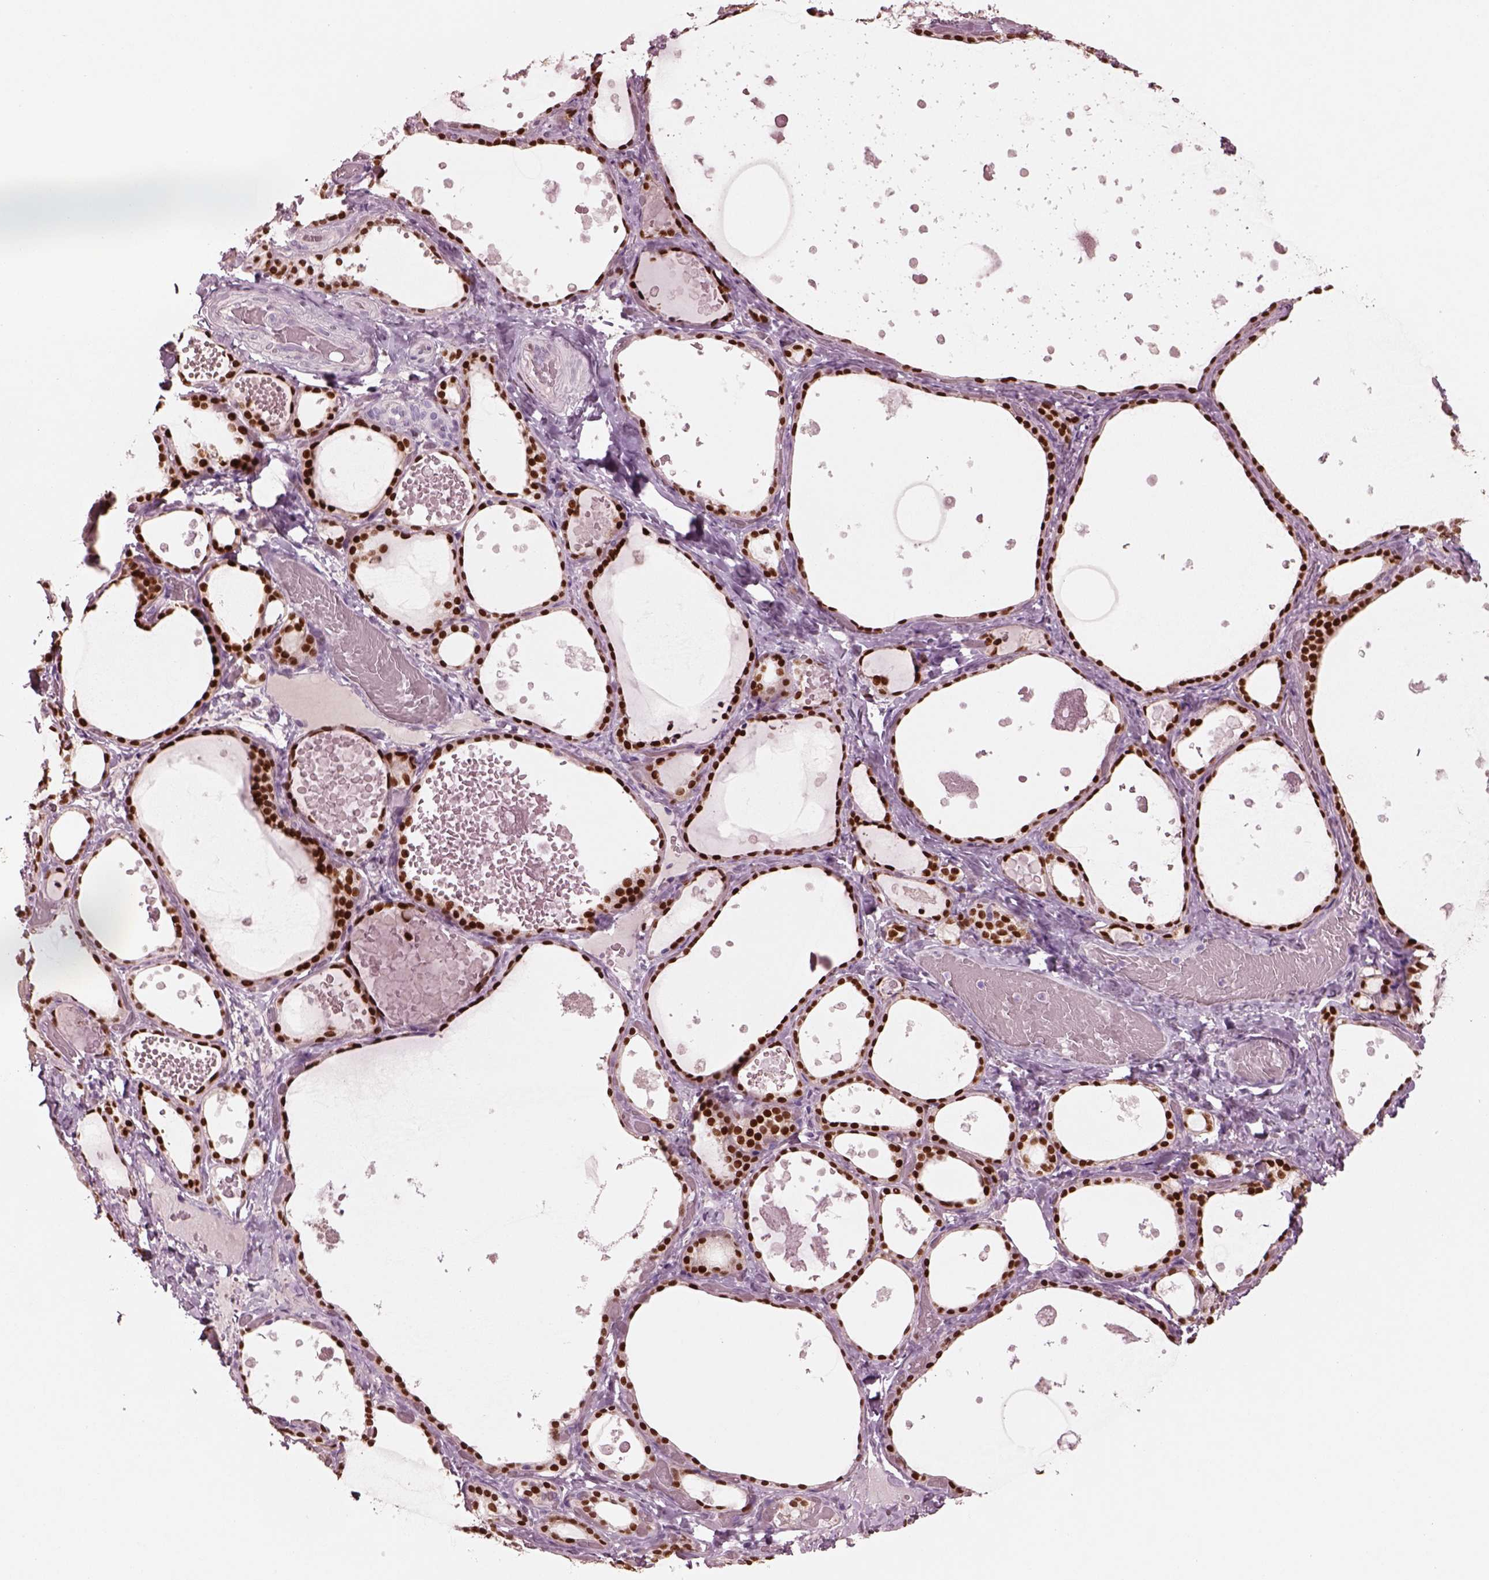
{"staining": {"intensity": "strong", "quantity": ">75%", "location": "nuclear"}, "tissue": "thyroid gland", "cell_type": "Glandular cells", "image_type": "normal", "snomed": [{"axis": "morphology", "description": "Normal tissue, NOS"}, {"axis": "topography", "description": "Thyroid gland"}], "caption": "Brown immunohistochemical staining in normal human thyroid gland demonstrates strong nuclear staining in approximately >75% of glandular cells. The staining was performed using DAB (3,3'-diaminobenzidine) to visualize the protein expression in brown, while the nuclei were stained in blue with hematoxylin (Magnification: 20x).", "gene": "SOX9", "patient": {"sex": "female", "age": 56}}